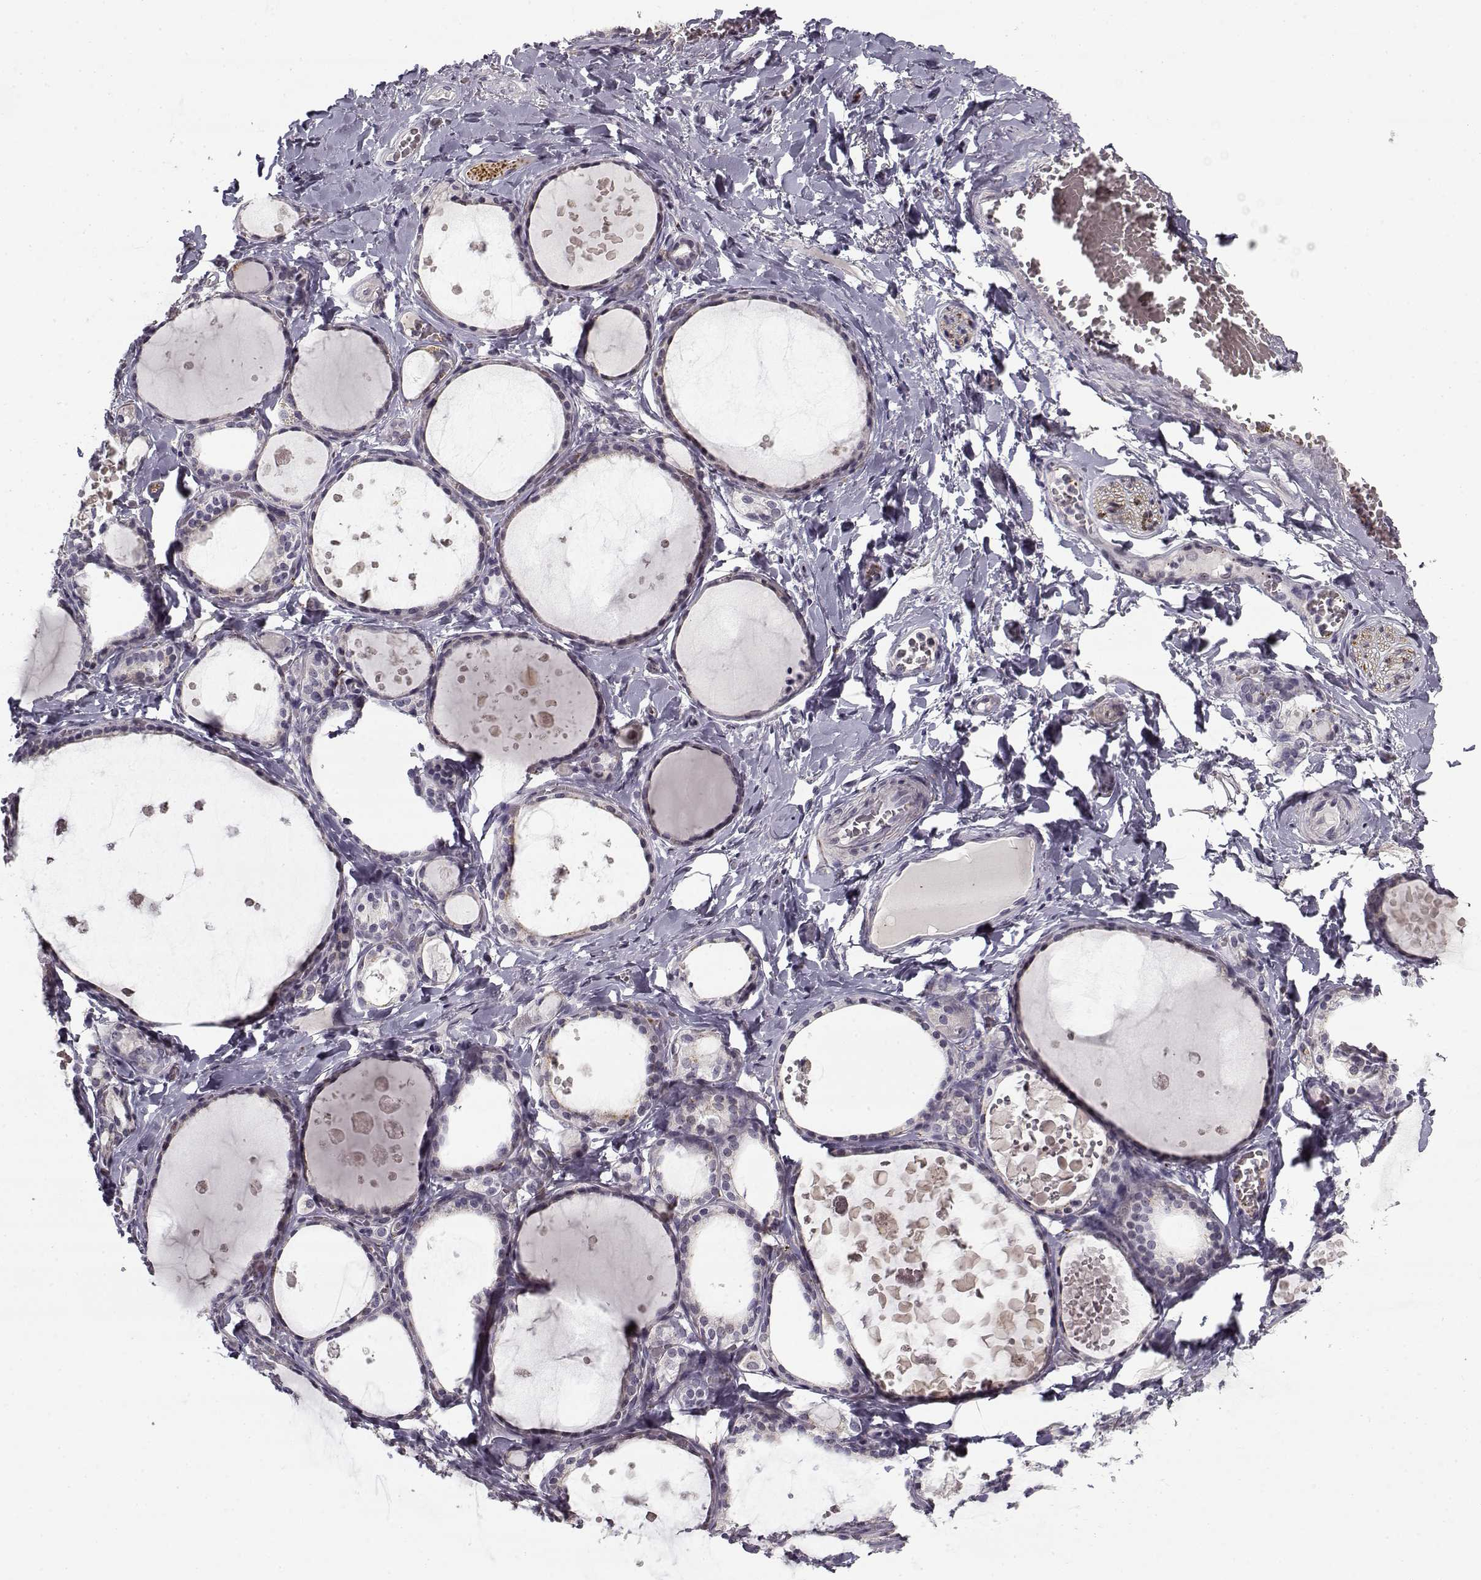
{"staining": {"intensity": "negative", "quantity": "none", "location": "none"}, "tissue": "thyroid gland", "cell_type": "Glandular cells", "image_type": "normal", "snomed": [{"axis": "morphology", "description": "Normal tissue, NOS"}, {"axis": "topography", "description": "Thyroid gland"}], "caption": "This micrograph is of unremarkable thyroid gland stained with immunohistochemistry (IHC) to label a protein in brown with the nuclei are counter-stained blue. There is no staining in glandular cells.", "gene": "SNCA", "patient": {"sex": "female", "age": 56}}